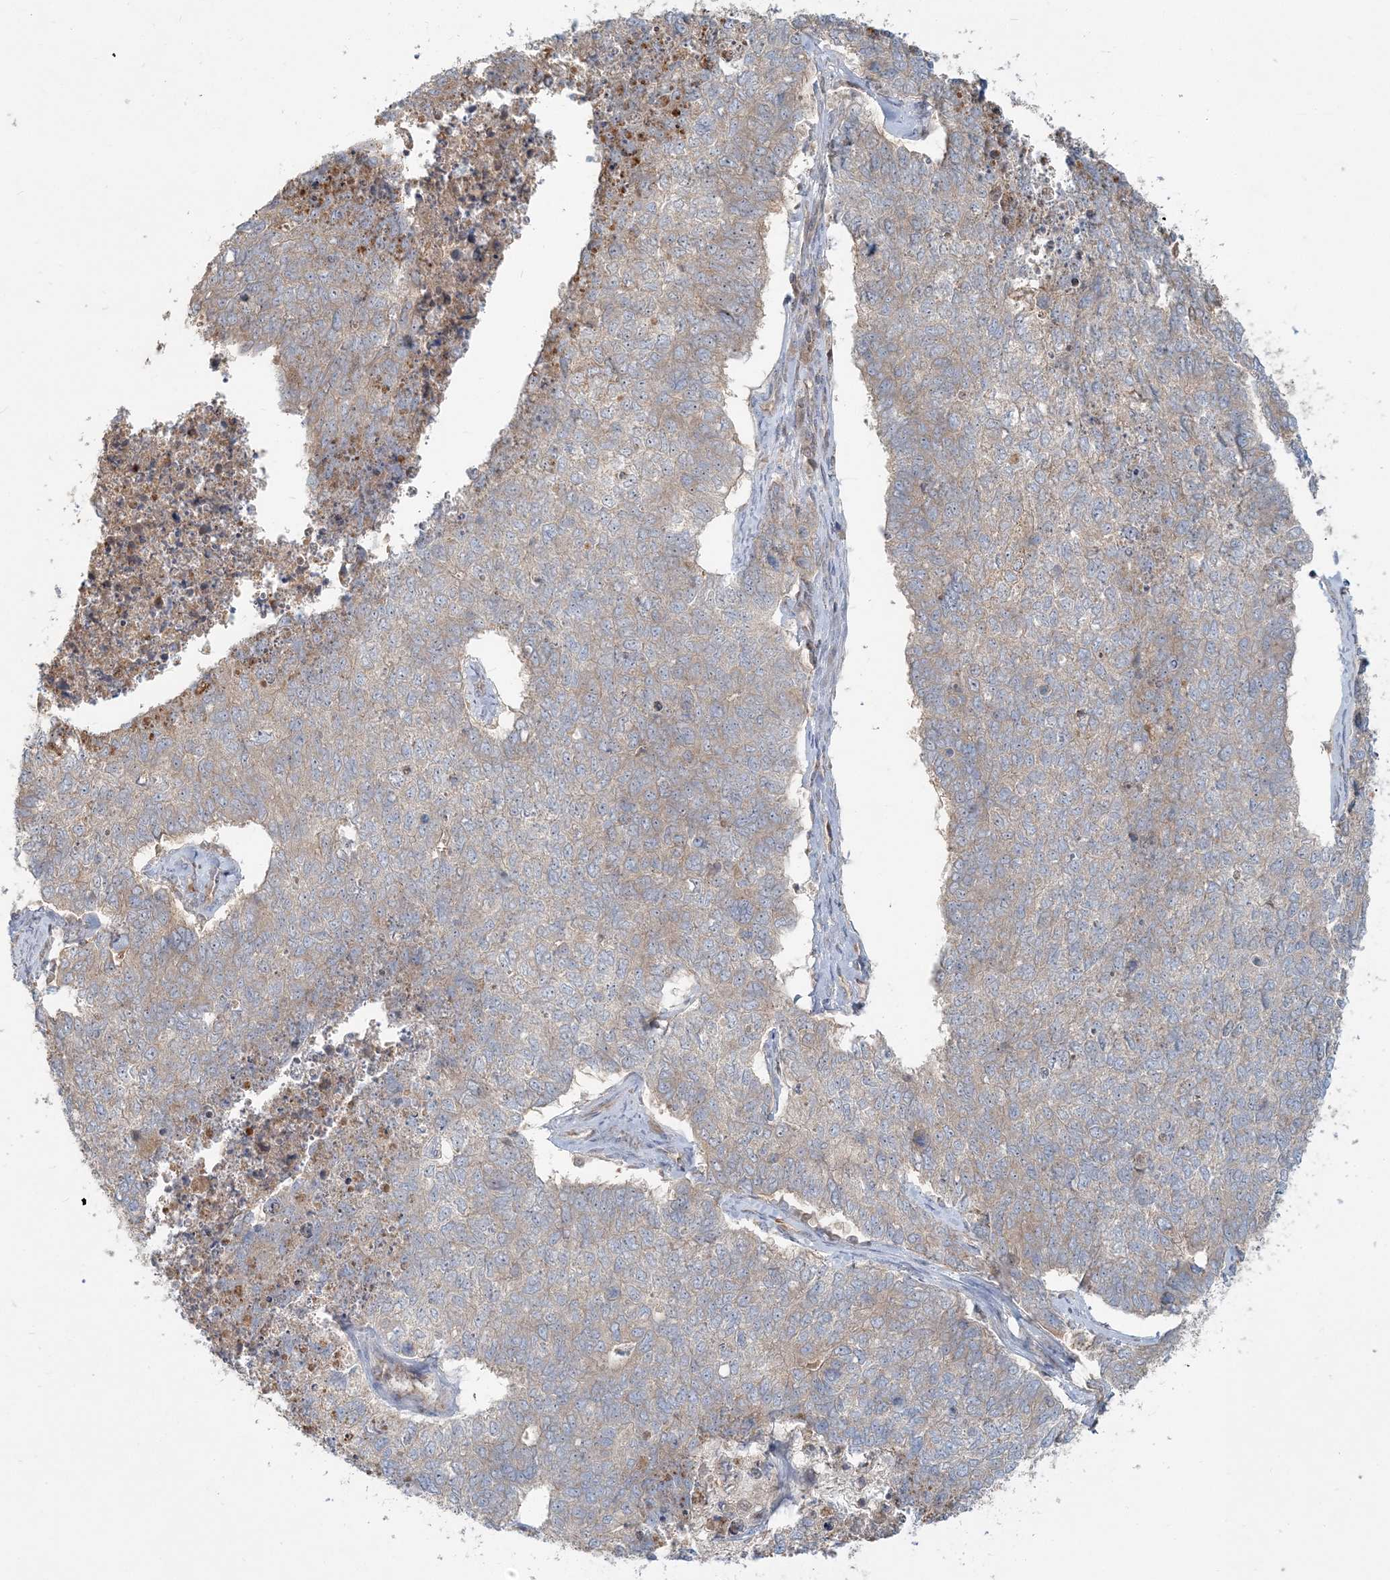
{"staining": {"intensity": "weak", "quantity": "<25%", "location": "cytoplasmic/membranous"}, "tissue": "cervical cancer", "cell_type": "Tumor cells", "image_type": "cancer", "snomed": [{"axis": "morphology", "description": "Squamous cell carcinoma, NOS"}, {"axis": "topography", "description": "Cervix"}], "caption": "Histopathology image shows no protein staining in tumor cells of cervical cancer (squamous cell carcinoma) tissue.", "gene": "AP1AR", "patient": {"sex": "female", "age": 63}}